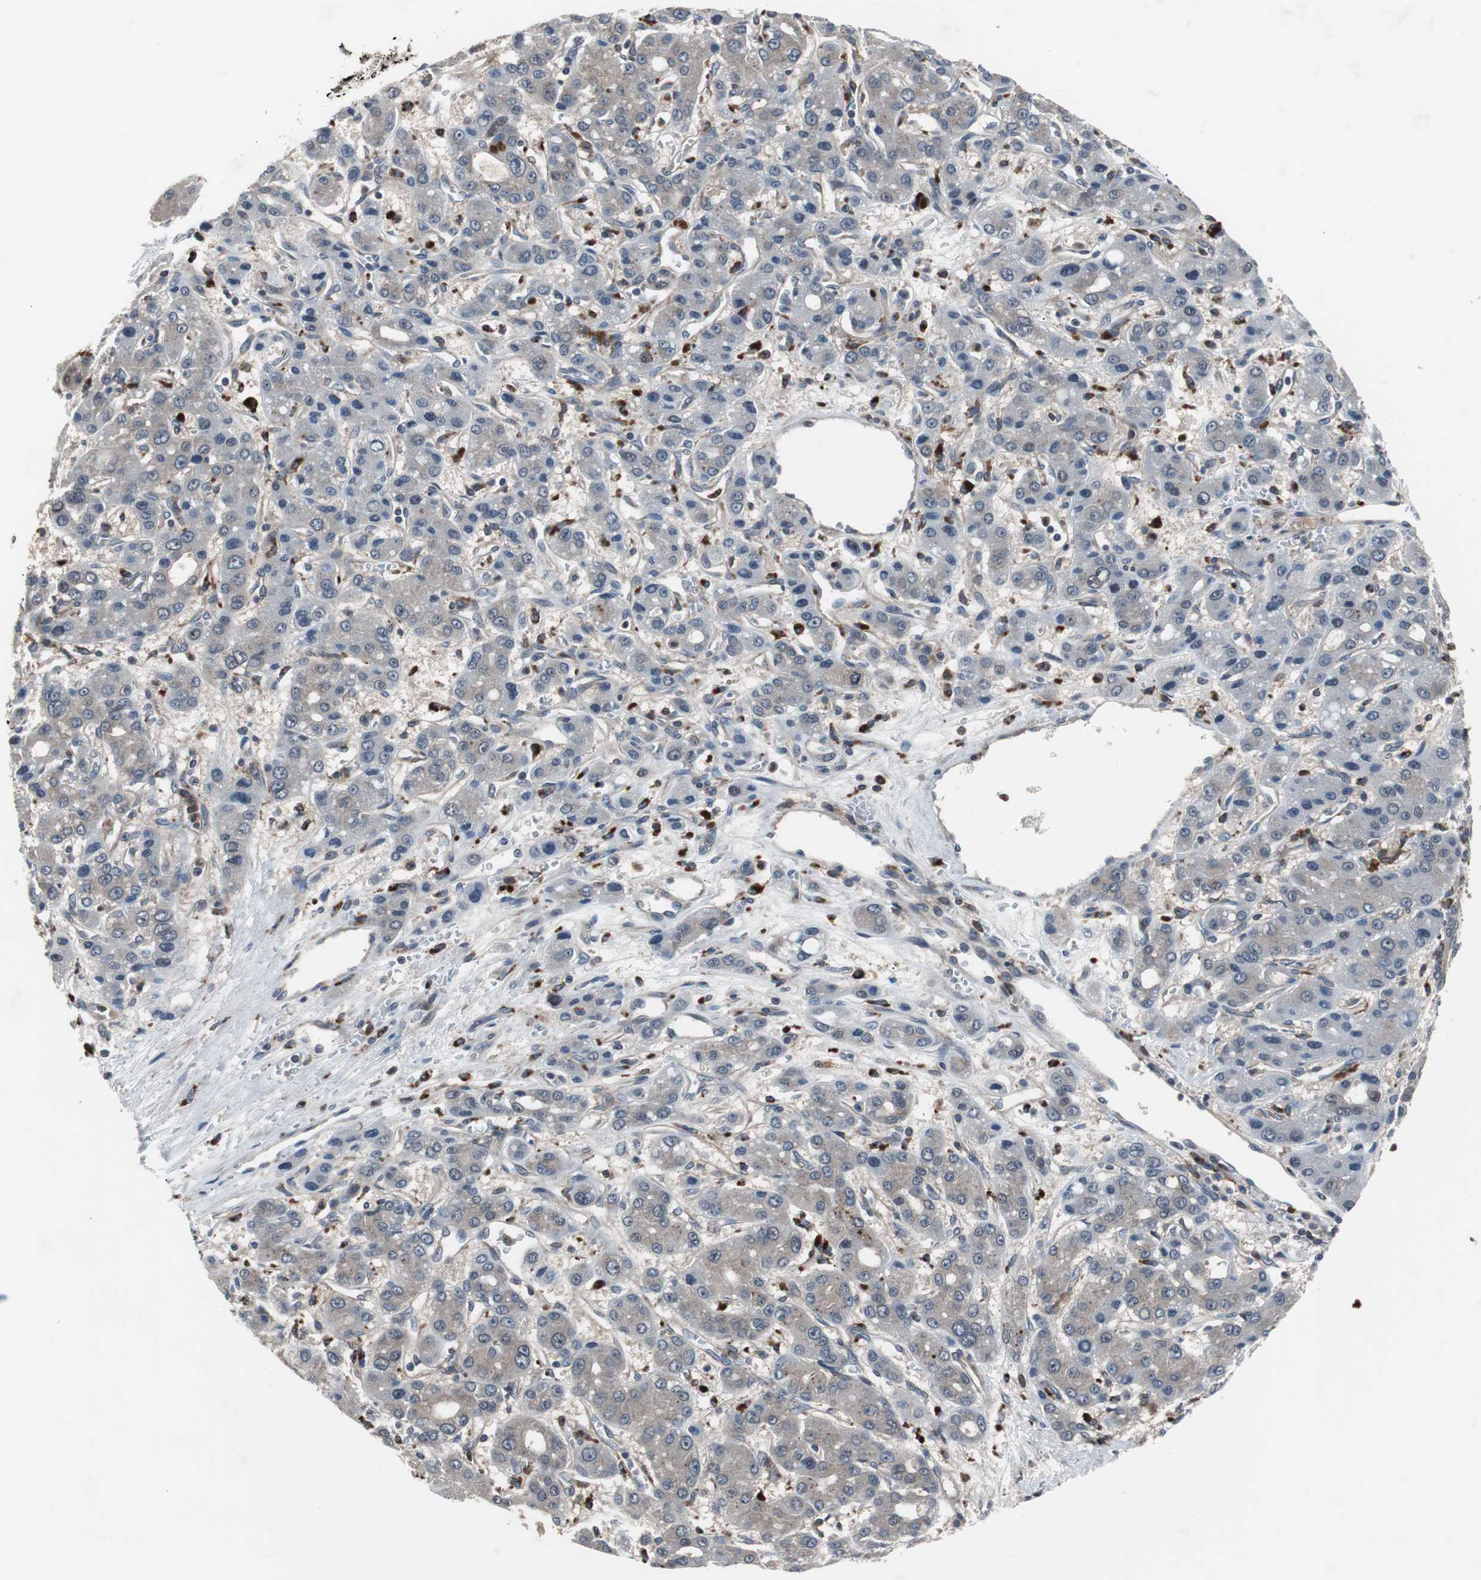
{"staining": {"intensity": "weak", "quantity": "25%-75%", "location": "cytoplasmic/membranous"}, "tissue": "liver cancer", "cell_type": "Tumor cells", "image_type": "cancer", "snomed": [{"axis": "morphology", "description": "Carcinoma, Hepatocellular, NOS"}, {"axis": "topography", "description": "Liver"}], "caption": "IHC photomicrograph of human liver hepatocellular carcinoma stained for a protein (brown), which reveals low levels of weak cytoplasmic/membranous positivity in approximately 25%-75% of tumor cells.", "gene": "PAK1", "patient": {"sex": "male", "age": 55}}